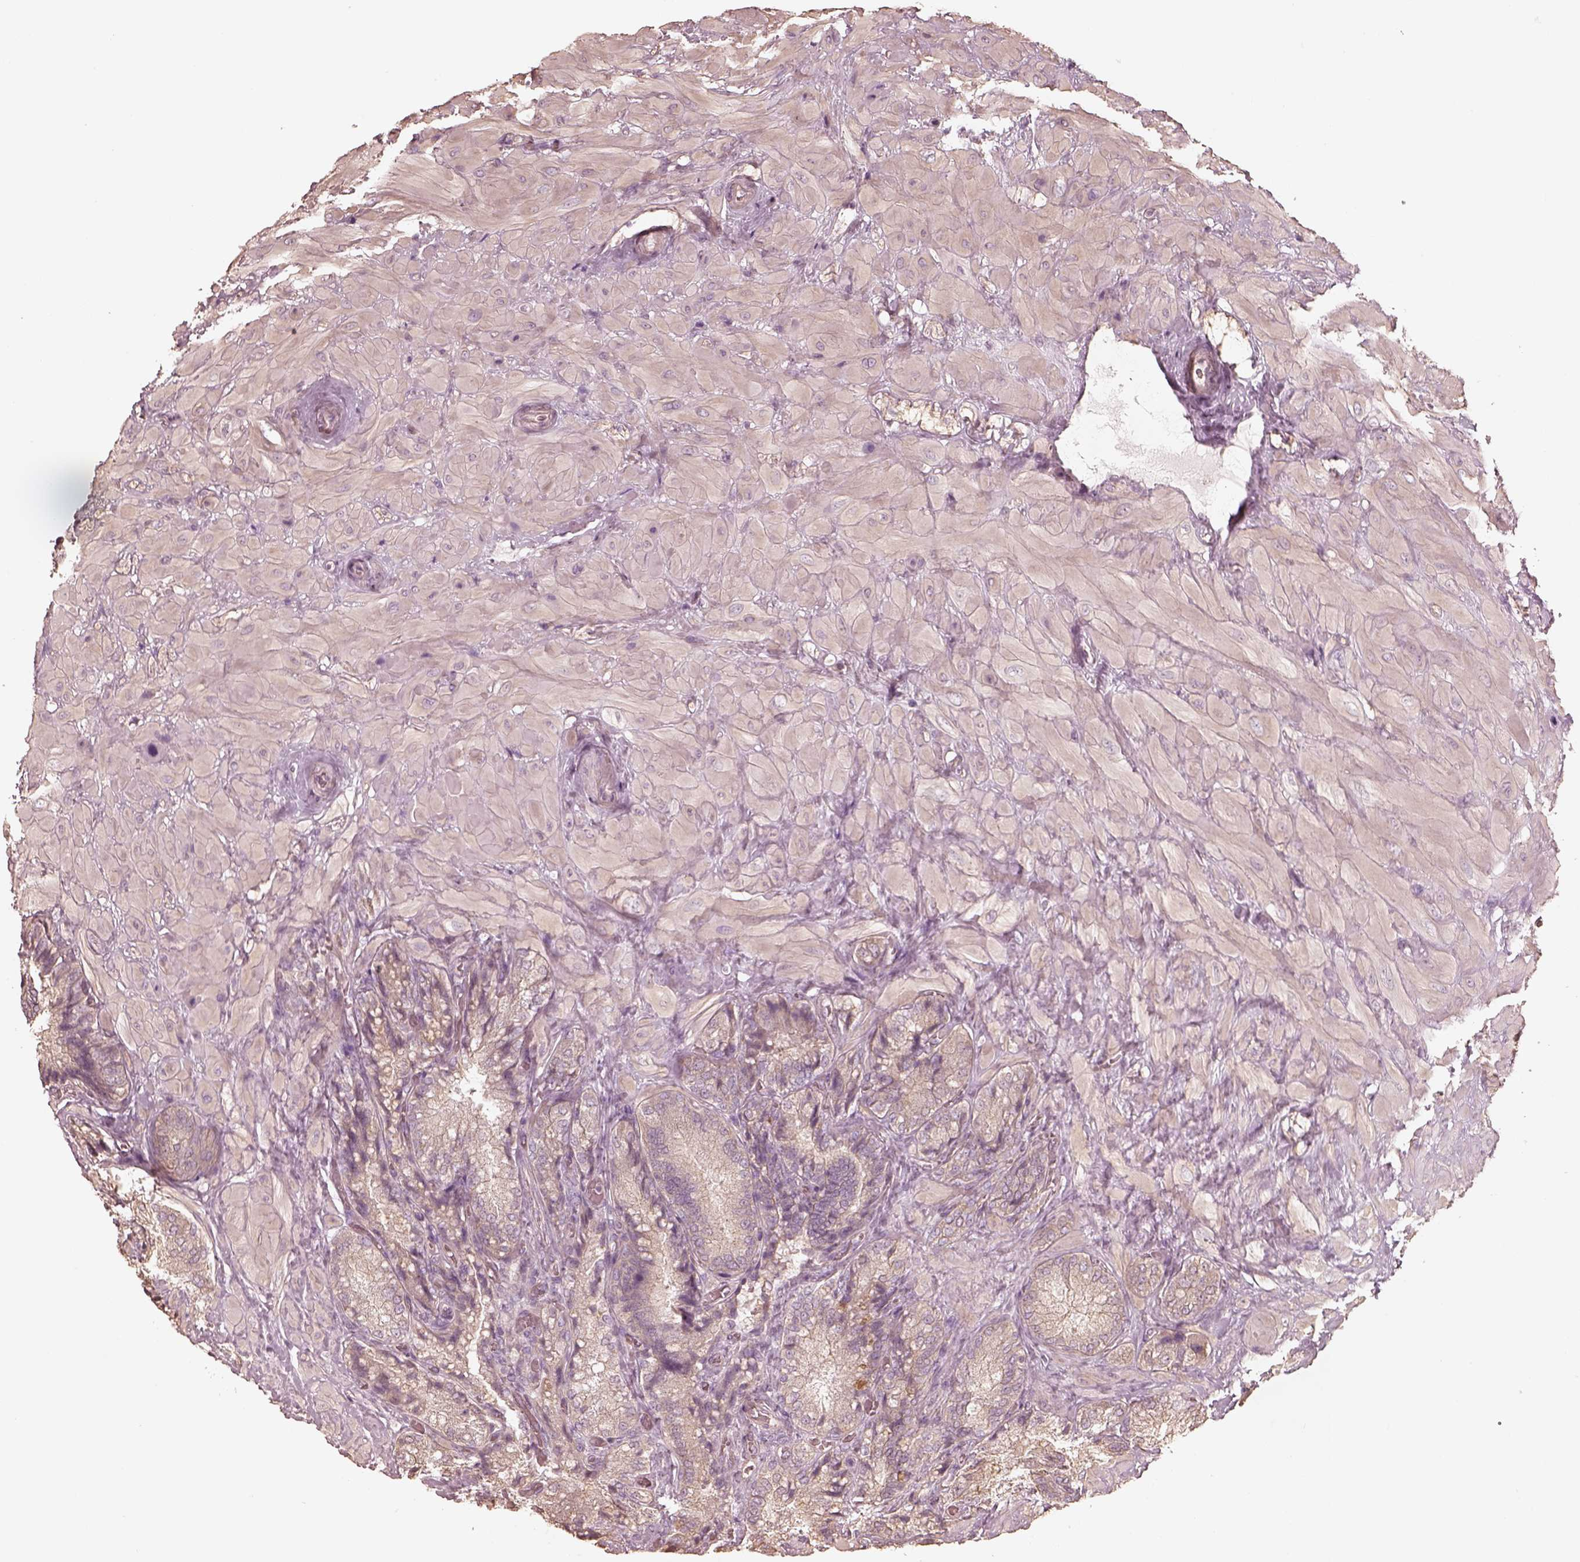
{"staining": {"intensity": "weak", "quantity": "25%-75%", "location": "cytoplasmic/membranous"}, "tissue": "seminal vesicle", "cell_type": "Glandular cells", "image_type": "normal", "snomed": [{"axis": "morphology", "description": "Normal tissue, NOS"}, {"axis": "topography", "description": "Seminal veicle"}], "caption": "This micrograph displays IHC staining of normal seminal vesicle, with low weak cytoplasmic/membranous staining in approximately 25%-75% of glandular cells.", "gene": "KIF5C", "patient": {"sex": "male", "age": 57}}